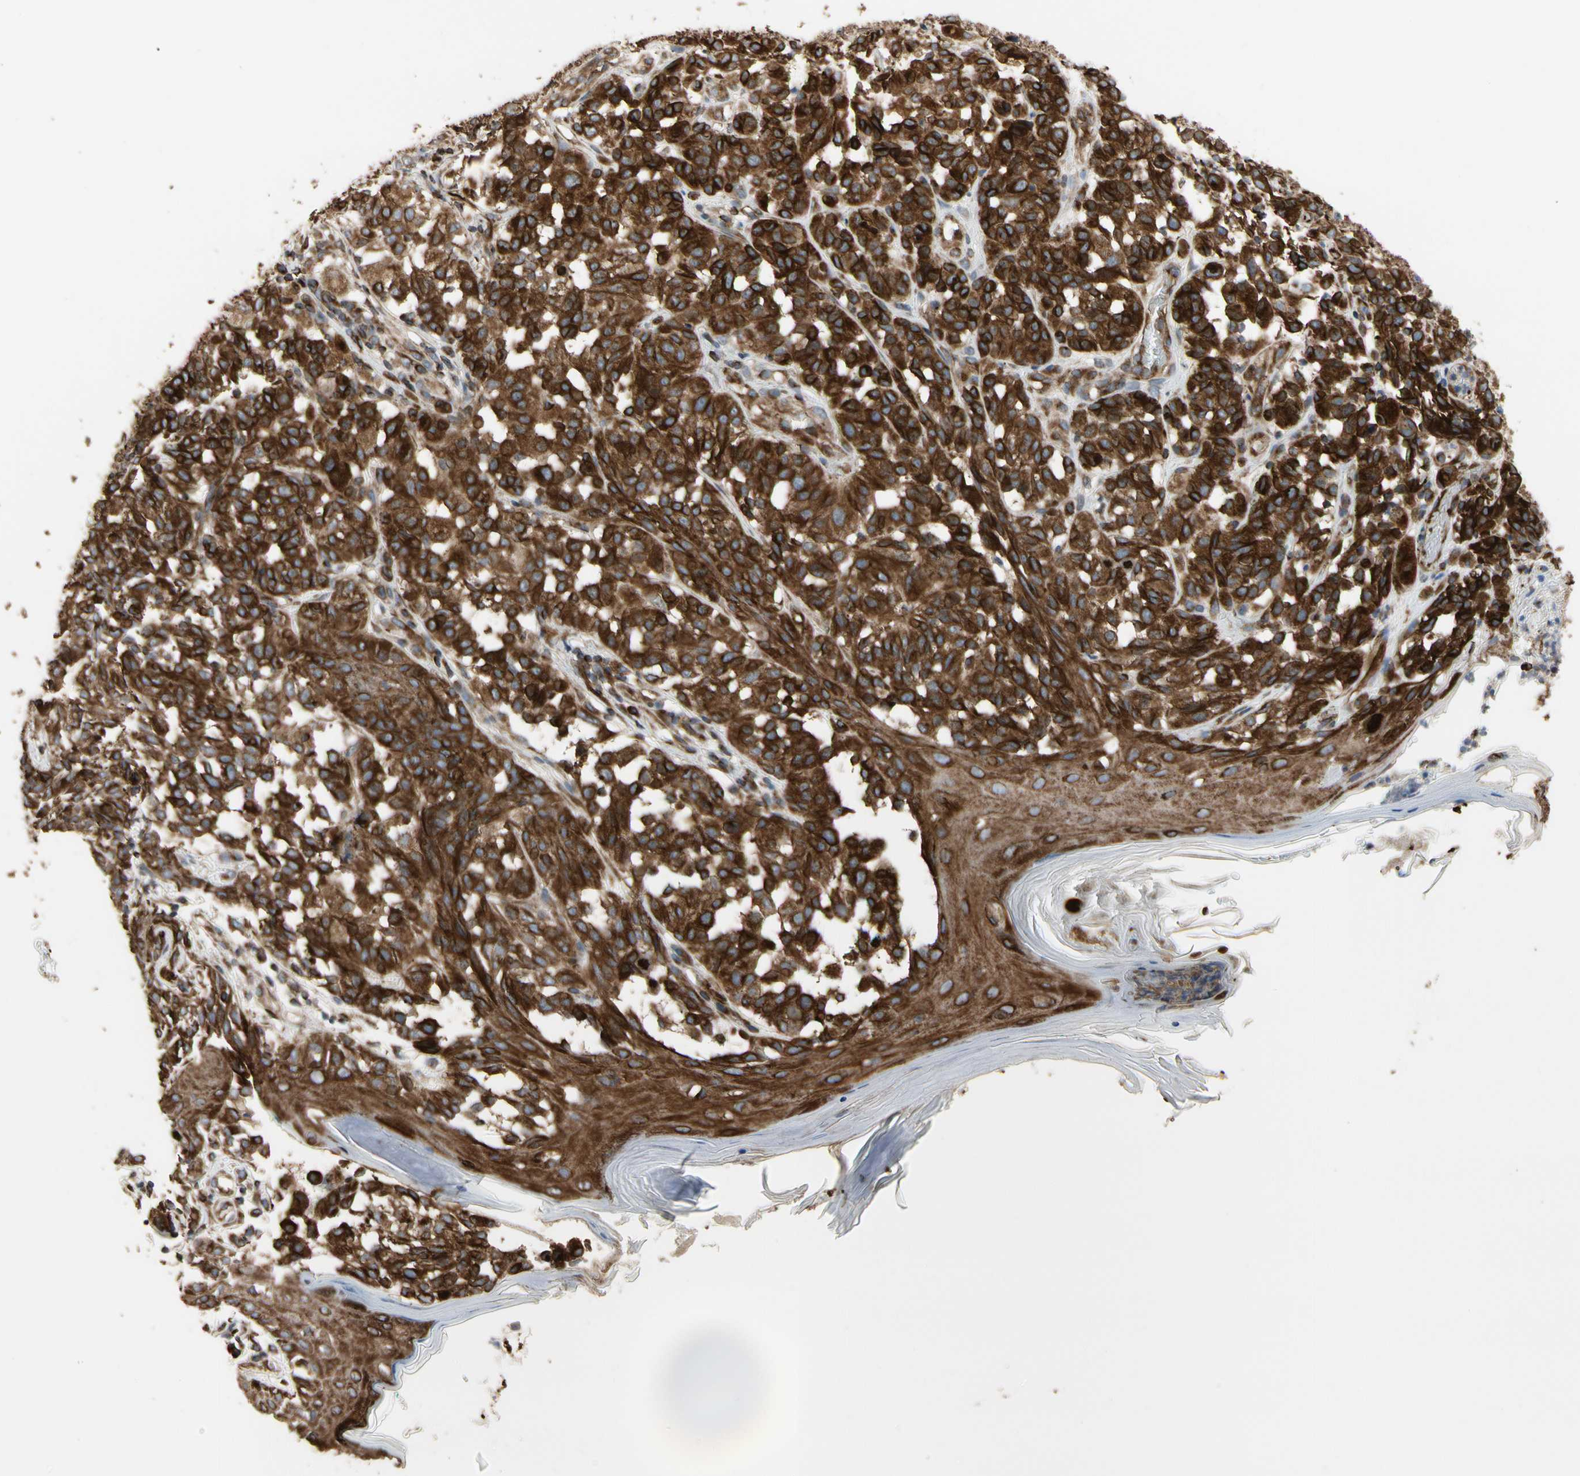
{"staining": {"intensity": "moderate", "quantity": ">75%", "location": "cytoplasmic/membranous"}, "tissue": "melanoma", "cell_type": "Tumor cells", "image_type": "cancer", "snomed": [{"axis": "morphology", "description": "Malignant melanoma, NOS"}, {"axis": "topography", "description": "Skin"}], "caption": "Immunohistochemistry image of malignant melanoma stained for a protein (brown), which shows medium levels of moderate cytoplasmic/membranous positivity in about >75% of tumor cells.", "gene": "TUBA1A", "patient": {"sex": "female", "age": 46}}